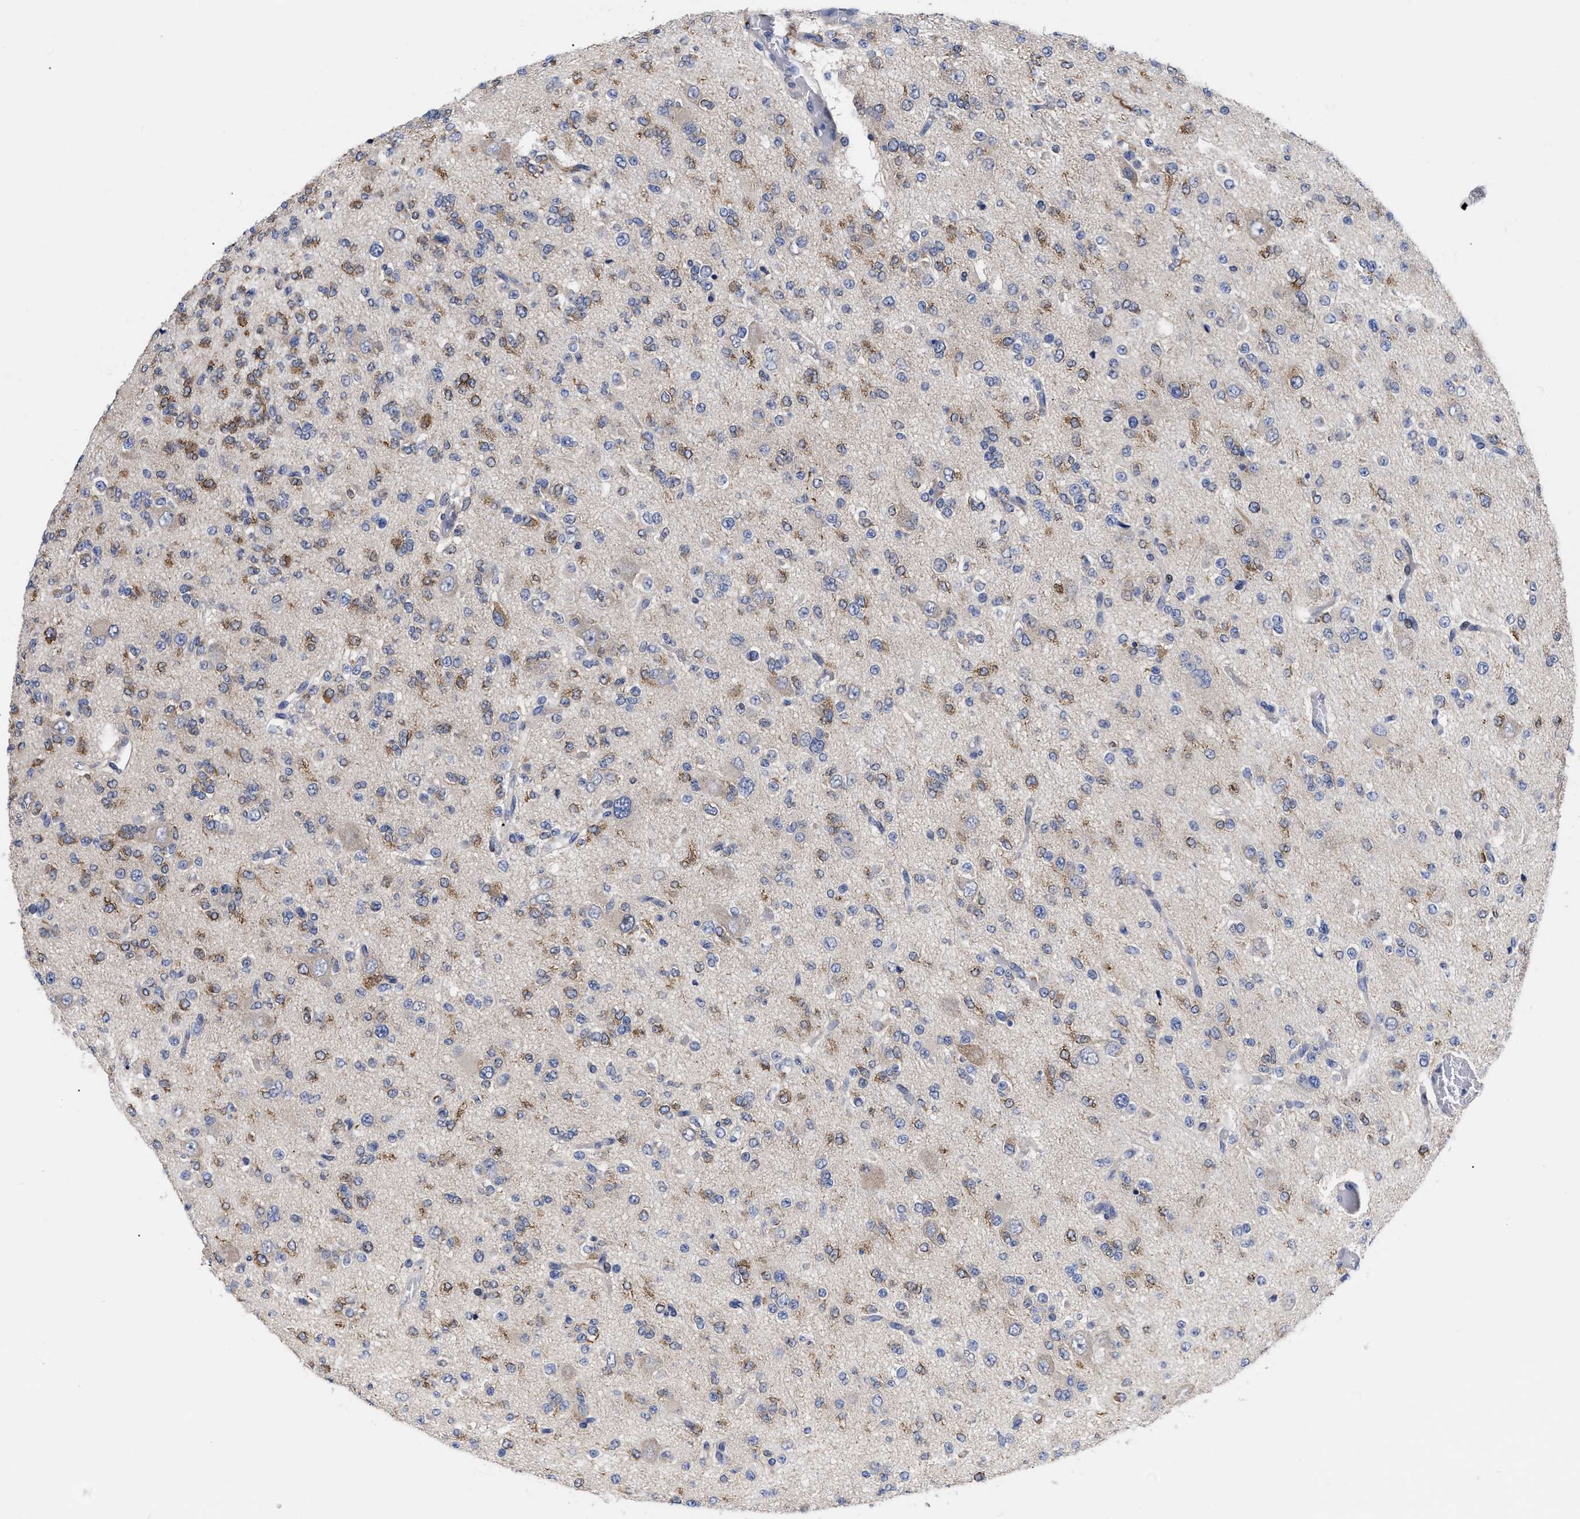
{"staining": {"intensity": "moderate", "quantity": "25%-75%", "location": "cytoplasmic/membranous"}, "tissue": "glioma", "cell_type": "Tumor cells", "image_type": "cancer", "snomed": [{"axis": "morphology", "description": "Glioma, malignant, Low grade"}, {"axis": "topography", "description": "Brain"}], "caption": "This is an image of IHC staining of glioma, which shows moderate staining in the cytoplasmic/membranous of tumor cells.", "gene": "CCN5", "patient": {"sex": "male", "age": 38}}